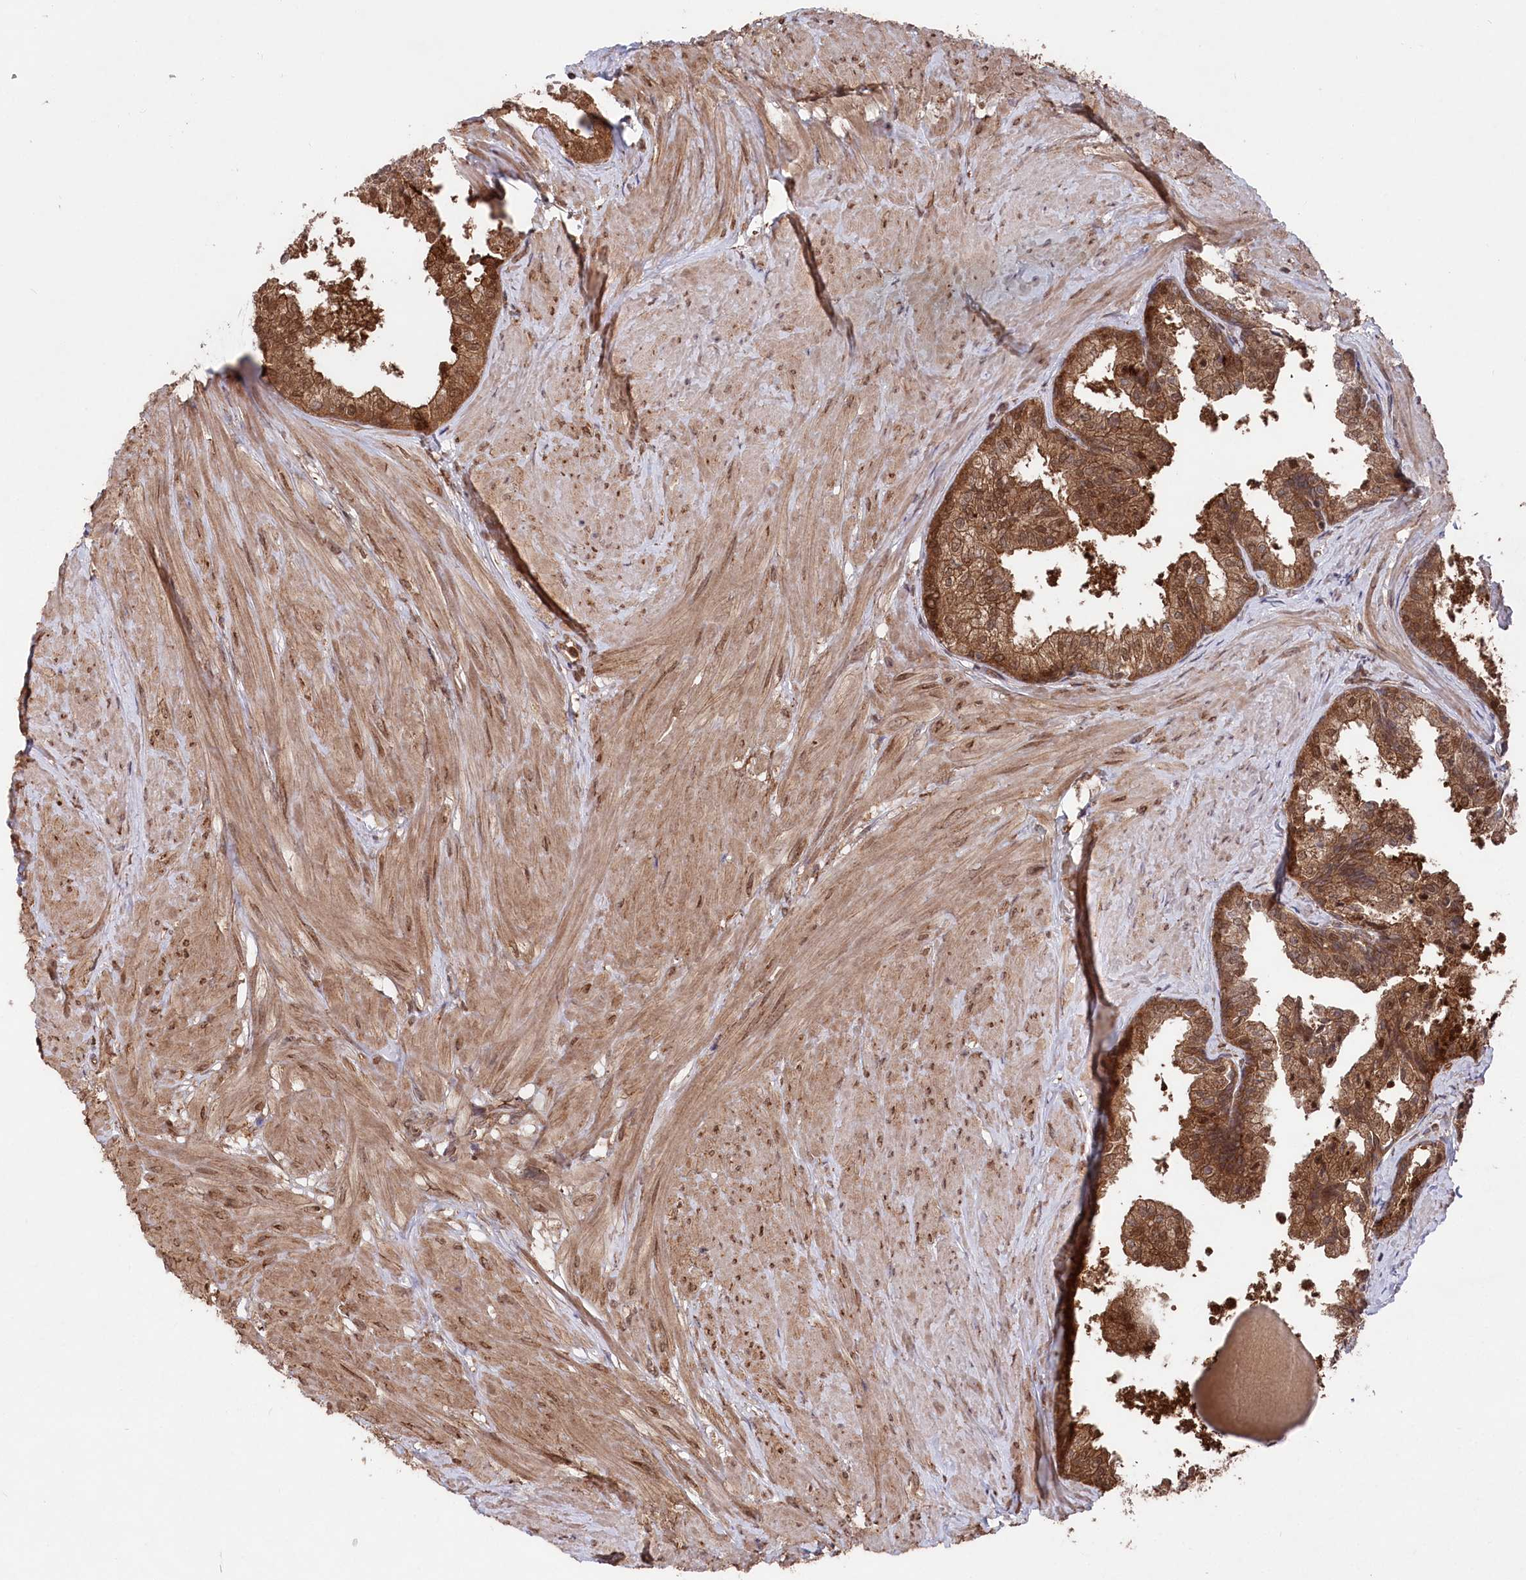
{"staining": {"intensity": "moderate", "quantity": ">75%", "location": "cytoplasmic/membranous,nuclear"}, "tissue": "prostate", "cell_type": "Glandular cells", "image_type": "normal", "snomed": [{"axis": "morphology", "description": "Normal tissue, NOS"}, {"axis": "topography", "description": "Prostate"}], "caption": "IHC of benign human prostate displays medium levels of moderate cytoplasmic/membranous,nuclear staining in about >75% of glandular cells.", "gene": "PSMA1", "patient": {"sex": "male", "age": 48}}